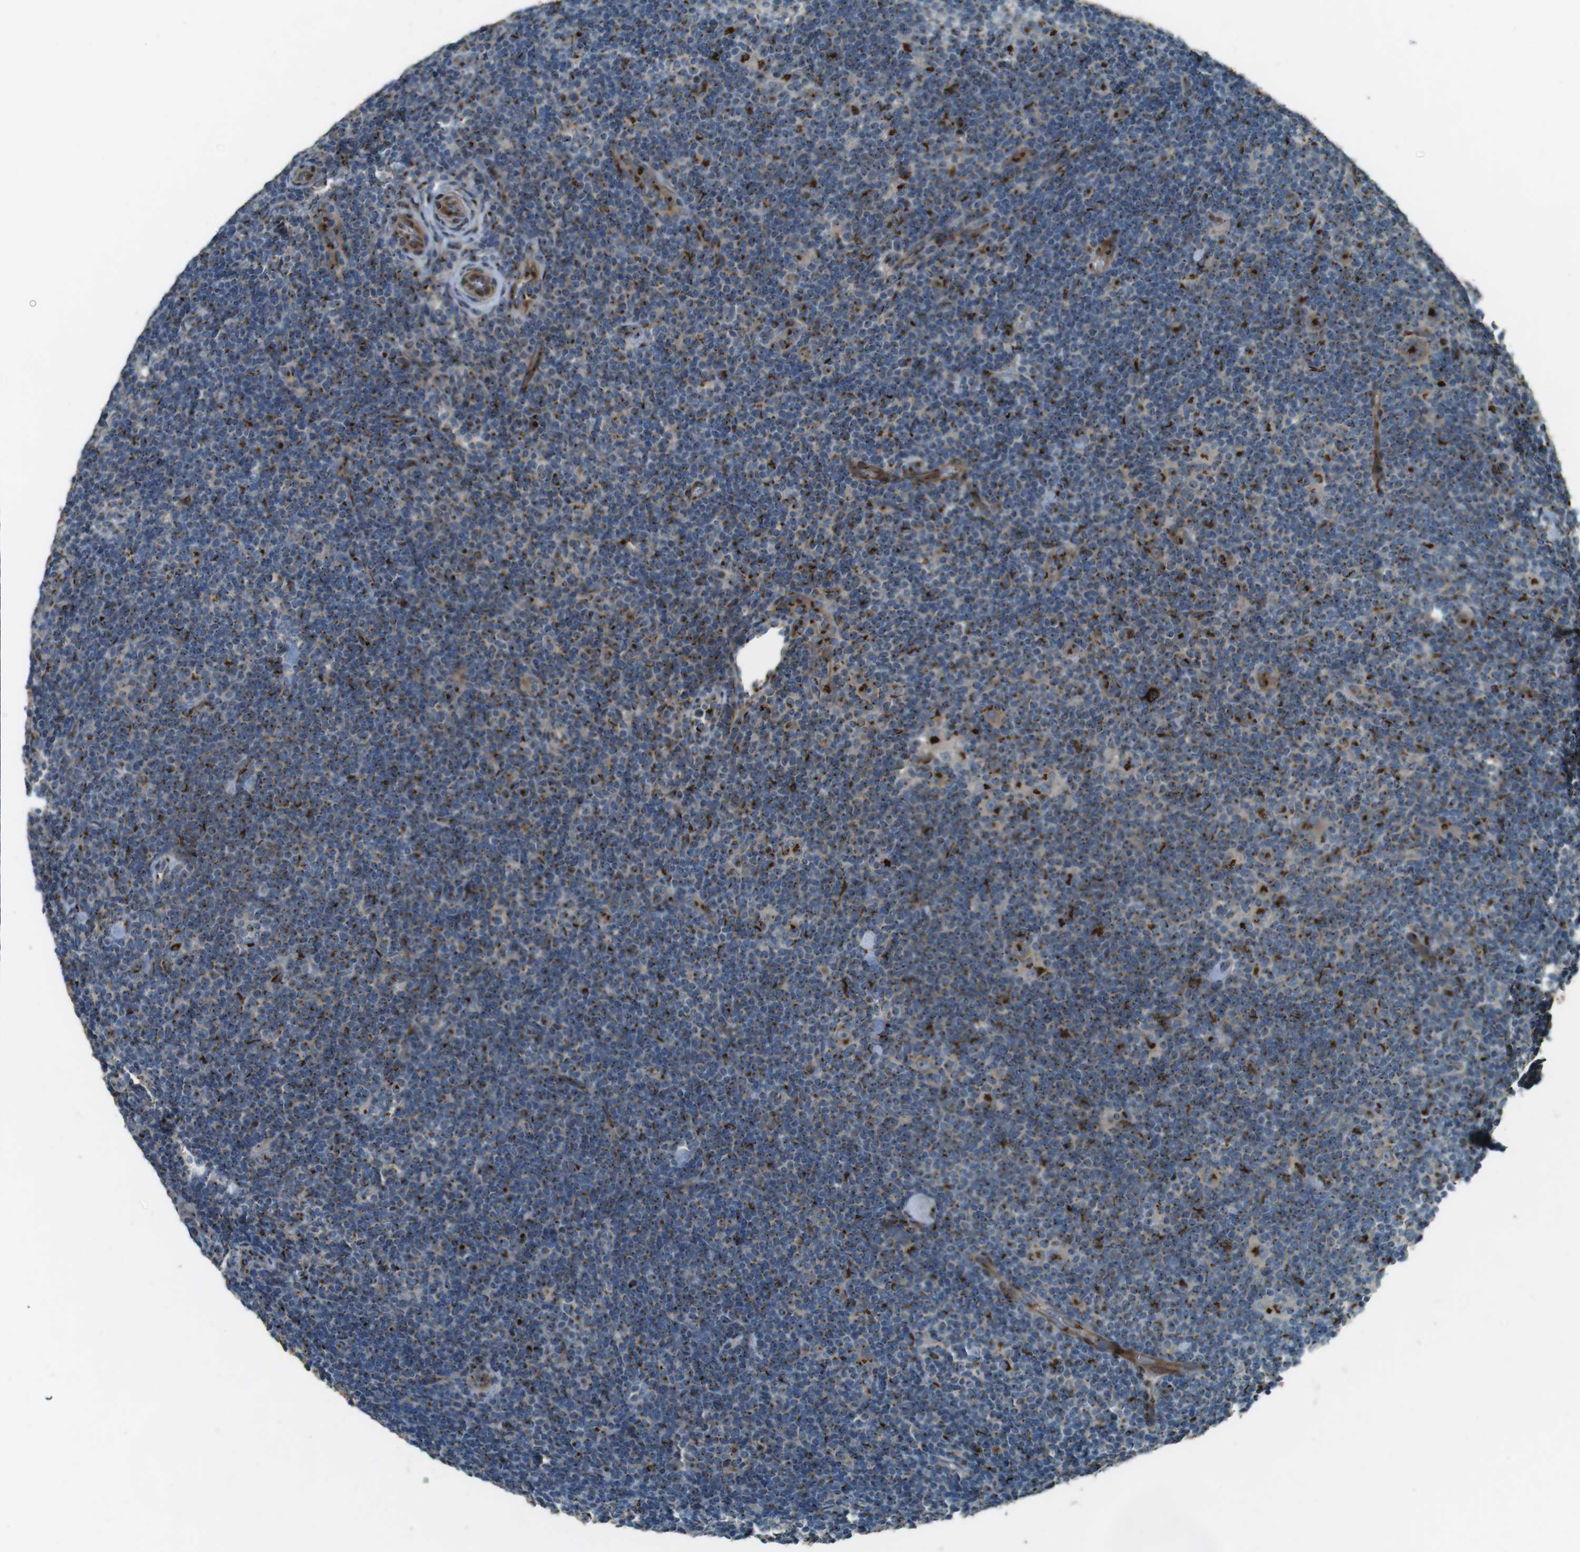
{"staining": {"intensity": "strong", "quantity": ">75%", "location": "cytoplasmic/membranous"}, "tissue": "lymphoma", "cell_type": "Tumor cells", "image_type": "cancer", "snomed": [{"axis": "morphology", "description": "Hodgkin's disease, NOS"}, {"axis": "topography", "description": "Lymph node"}], "caption": "A high-resolution histopathology image shows immunohistochemistry staining of Hodgkin's disease, which reveals strong cytoplasmic/membranous staining in about >75% of tumor cells. (IHC, brightfield microscopy, high magnification).", "gene": "TMEM115", "patient": {"sex": "female", "age": 57}}